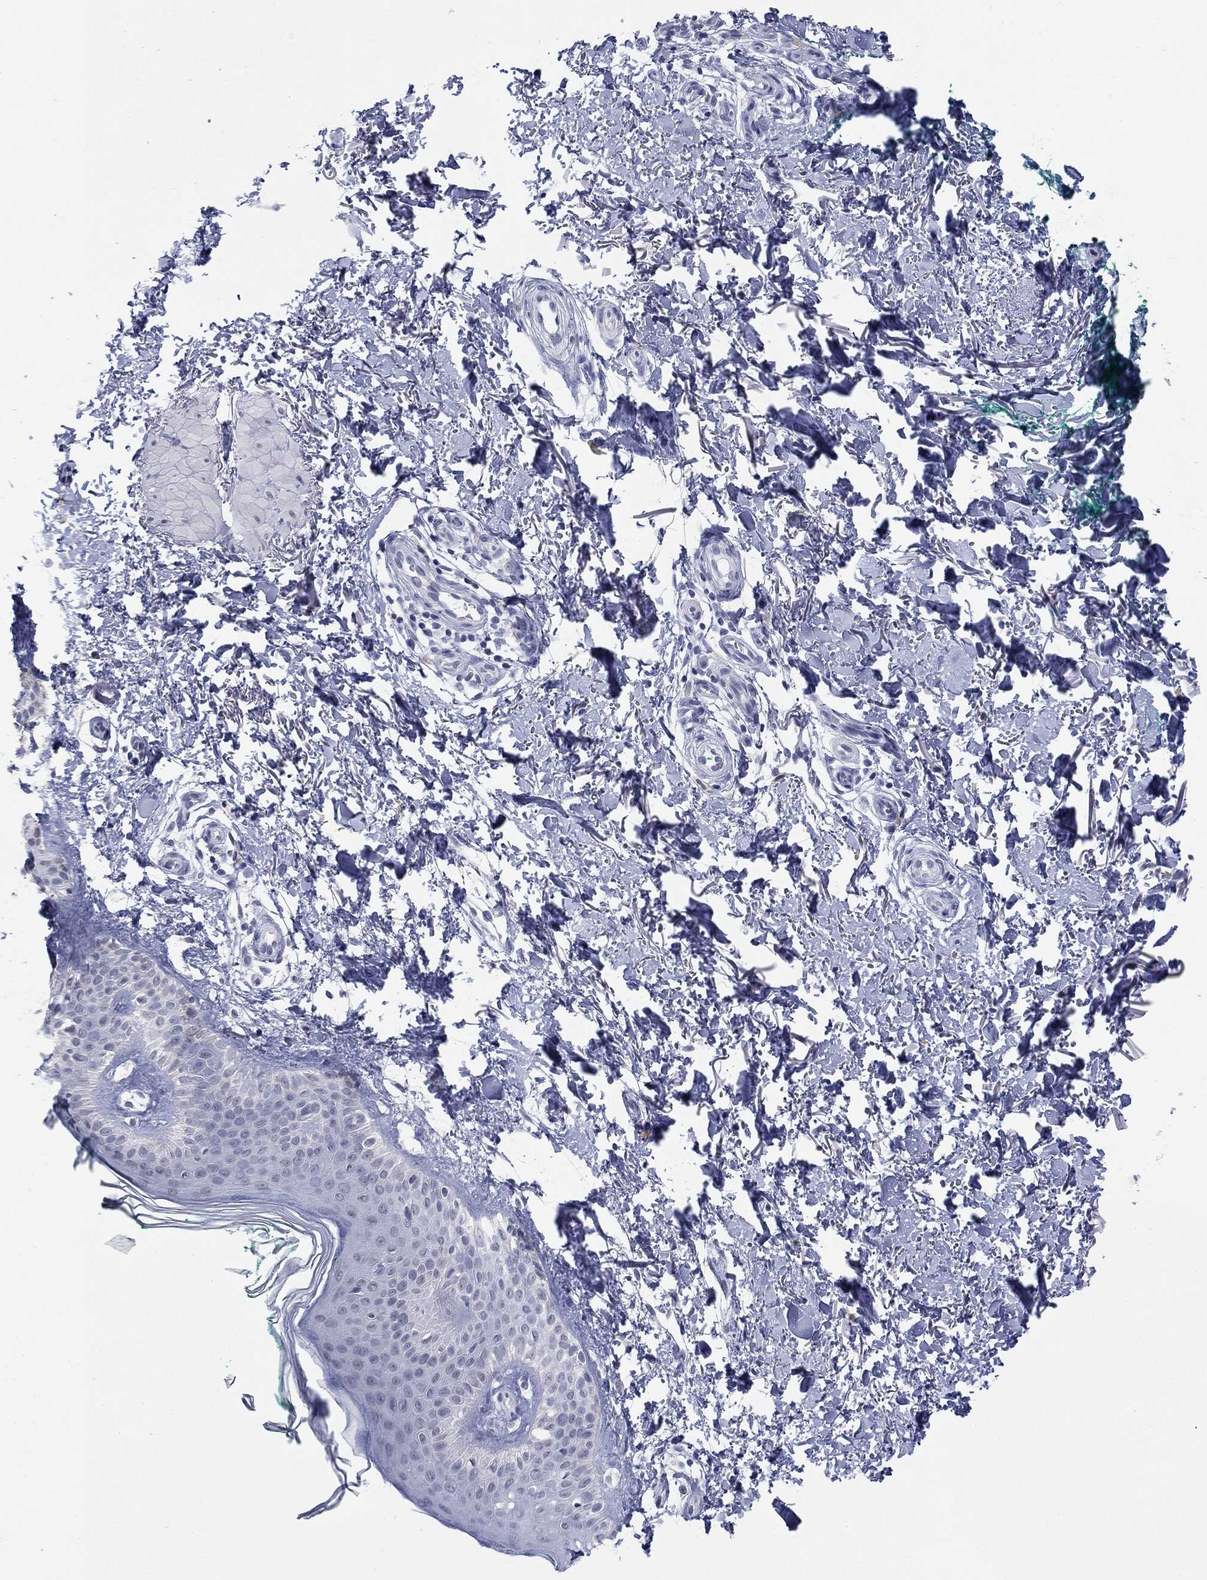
{"staining": {"intensity": "negative", "quantity": "none", "location": "none"}, "tissue": "skin", "cell_type": "Fibroblasts", "image_type": "normal", "snomed": [{"axis": "morphology", "description": "Normal tissue, NOS"}, {"axis": "morphology", "description": "Inflammation, NOS"}, {"axis": "morphology", "description": "Fibrosis, NOS"}, {"axis": "topography", "description": "Skin"}], "caption": "Image shows no significant protein positivity in fibroblasts of unremarkable skin.", "gene": "ECEL1", "patient": {"sex": "male", "age": 71}}